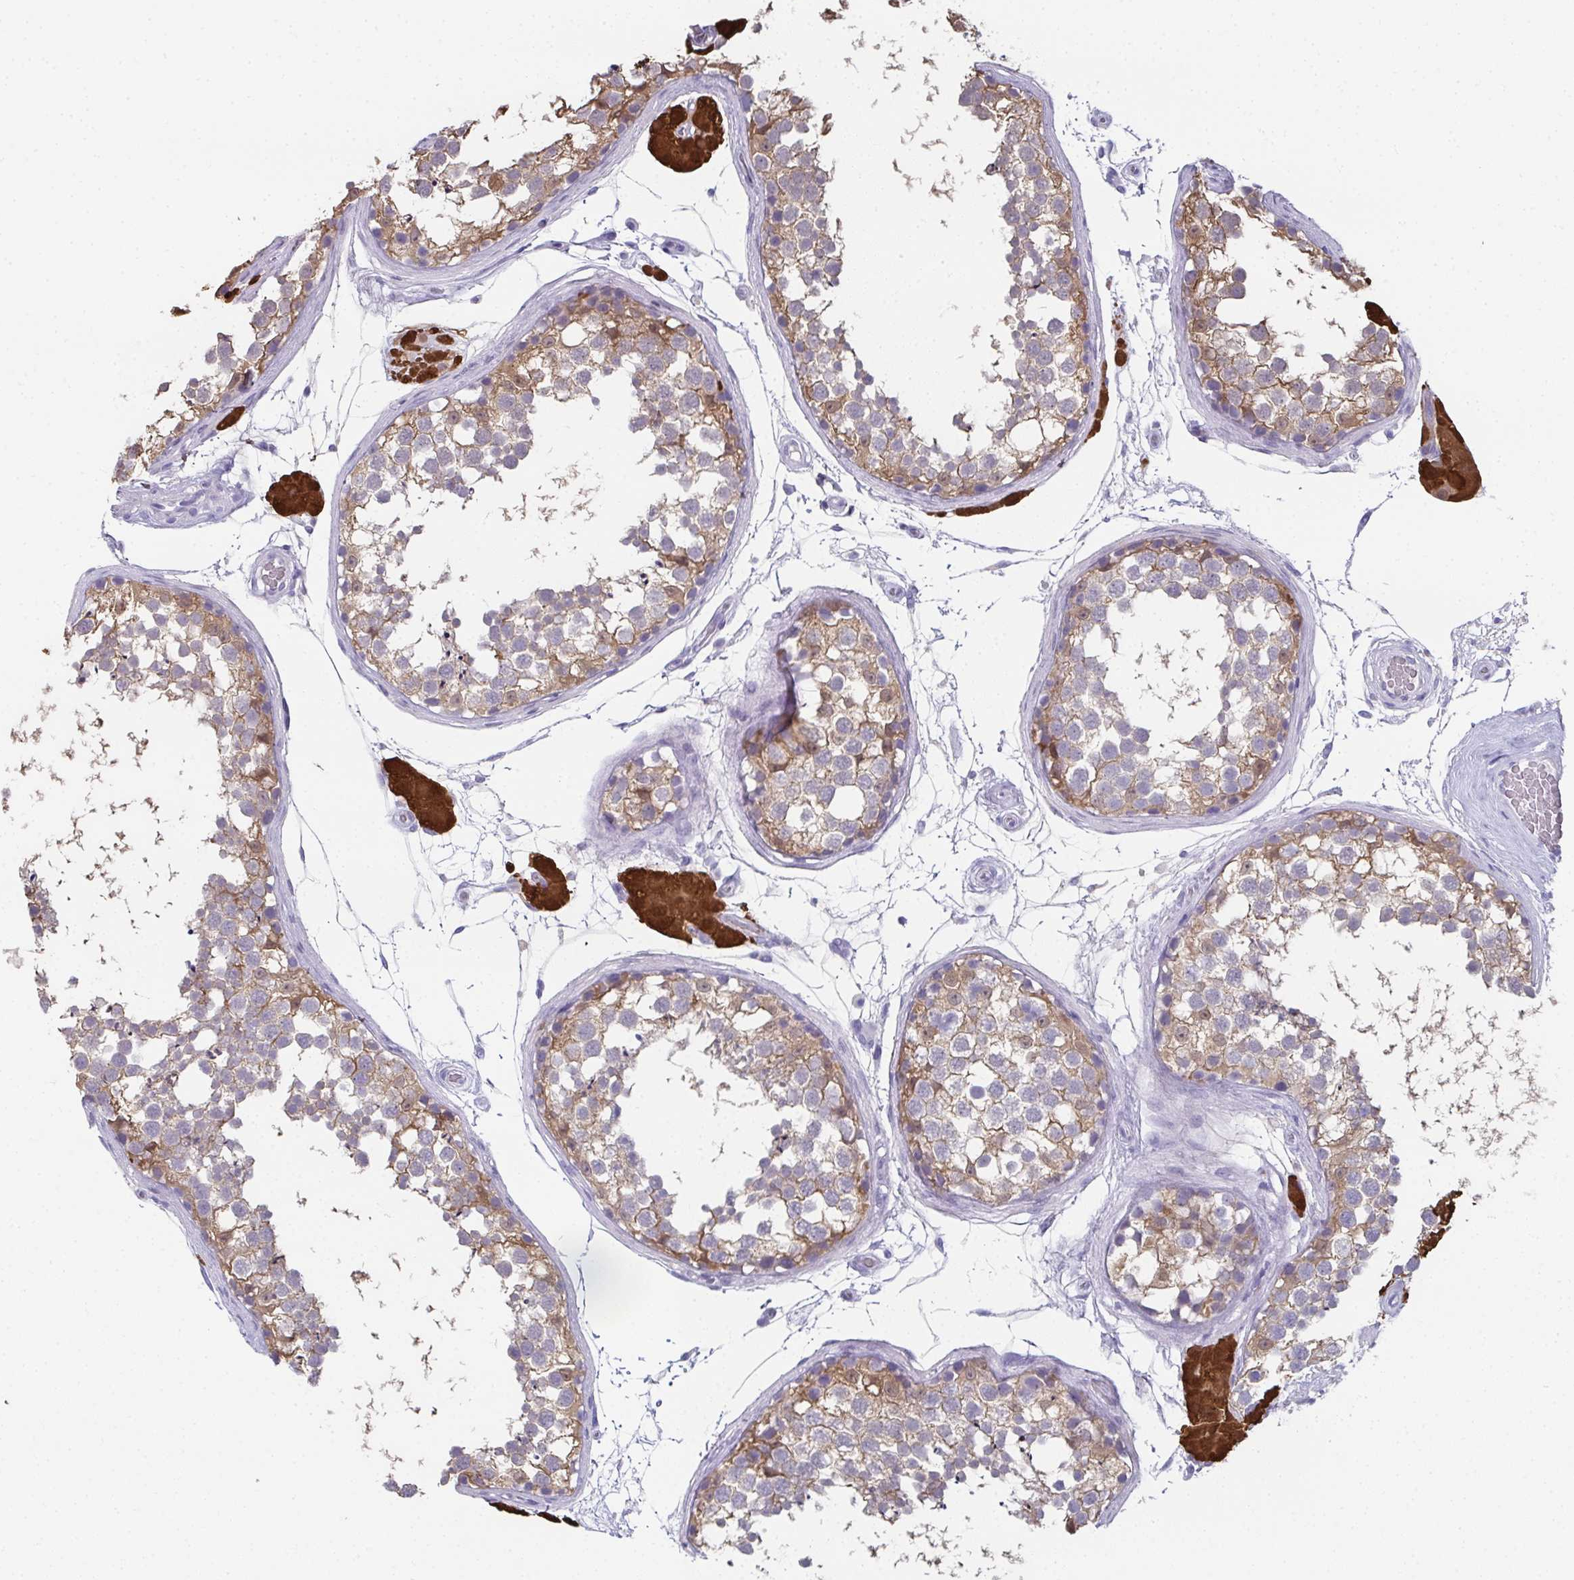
{"staining": {"intensity": "weak", "quantity": "25%-75%", "location": "cytoplasmic/membranous"}, "tissue": "testis", "cell_type": "Cells in seminiferous ducts", "image_type": "normal", "snomed": [{"axis": "morphology", "description": "Normal tissue, NOS"}, {"axis": "morphology", "description": "Seminoma, NOS"}, {"axis": "topography", "description": "Testis"}], "caption": "Immunohistochemical staining of normal human testis demonstrates 25%-75% levels of weak cytoplasmic/membranous protein expression in about 25%-75% of cells in seminiferous ducts.", "gene": "RBP1", "patient": {"sex": "male", "age": 65}}